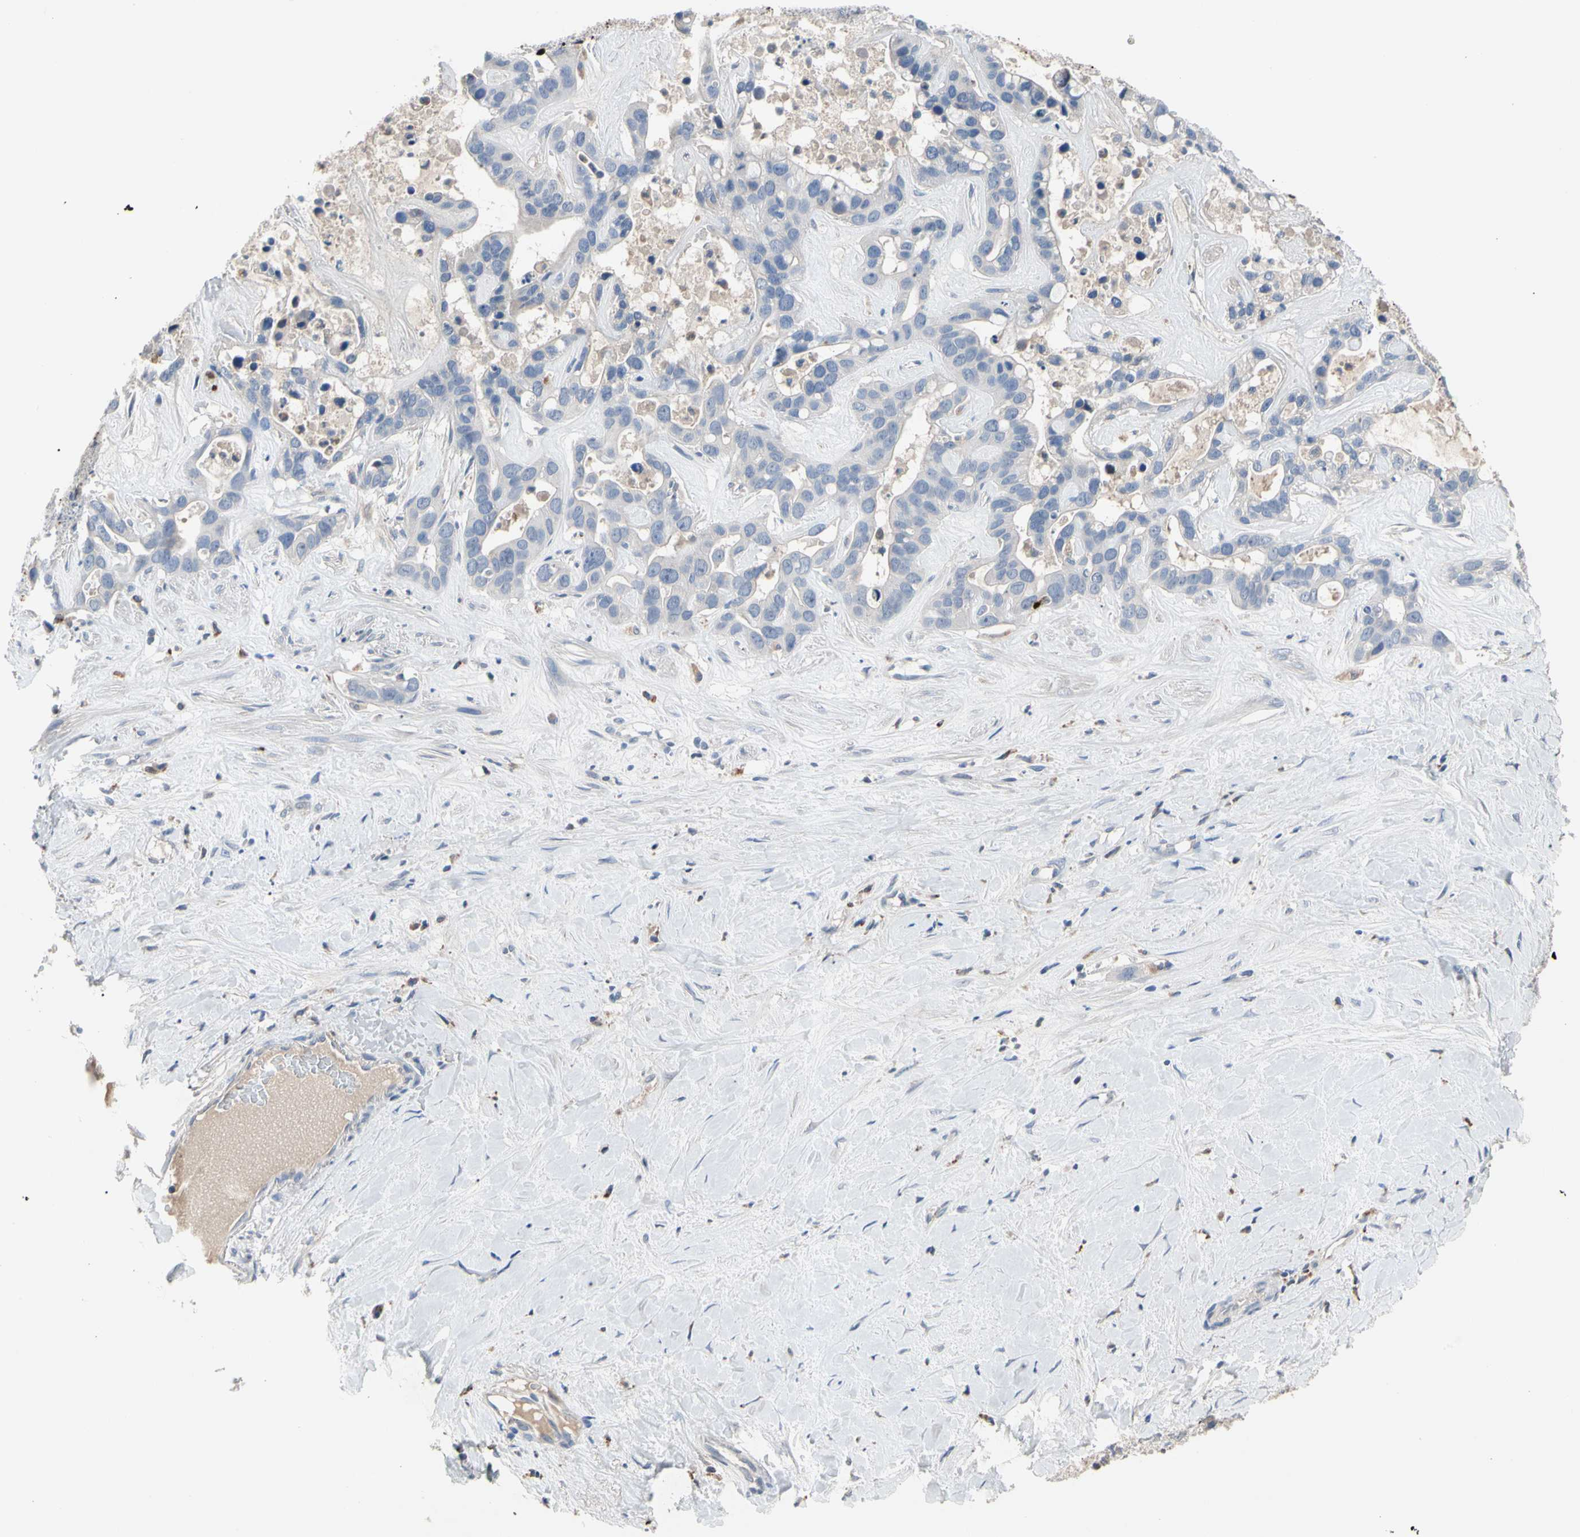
{"staining": {"intensity": "negative", "quantity": "none", "location": "none"}, "tissue": "liver cancer", "cell_type": "Tumor cells", "image_type": "cancer", "snomed": [{"axis": "morphology", "description": "Cholangiocarcinoma"}, {"axis": "topography", "description": "Liver"}], "caption": "Tumor cells show no significant protein positivity in cholangiocarcinoma (liver).", "gene": "ADA2", "patient": {"sex": "female", "age": 65}}